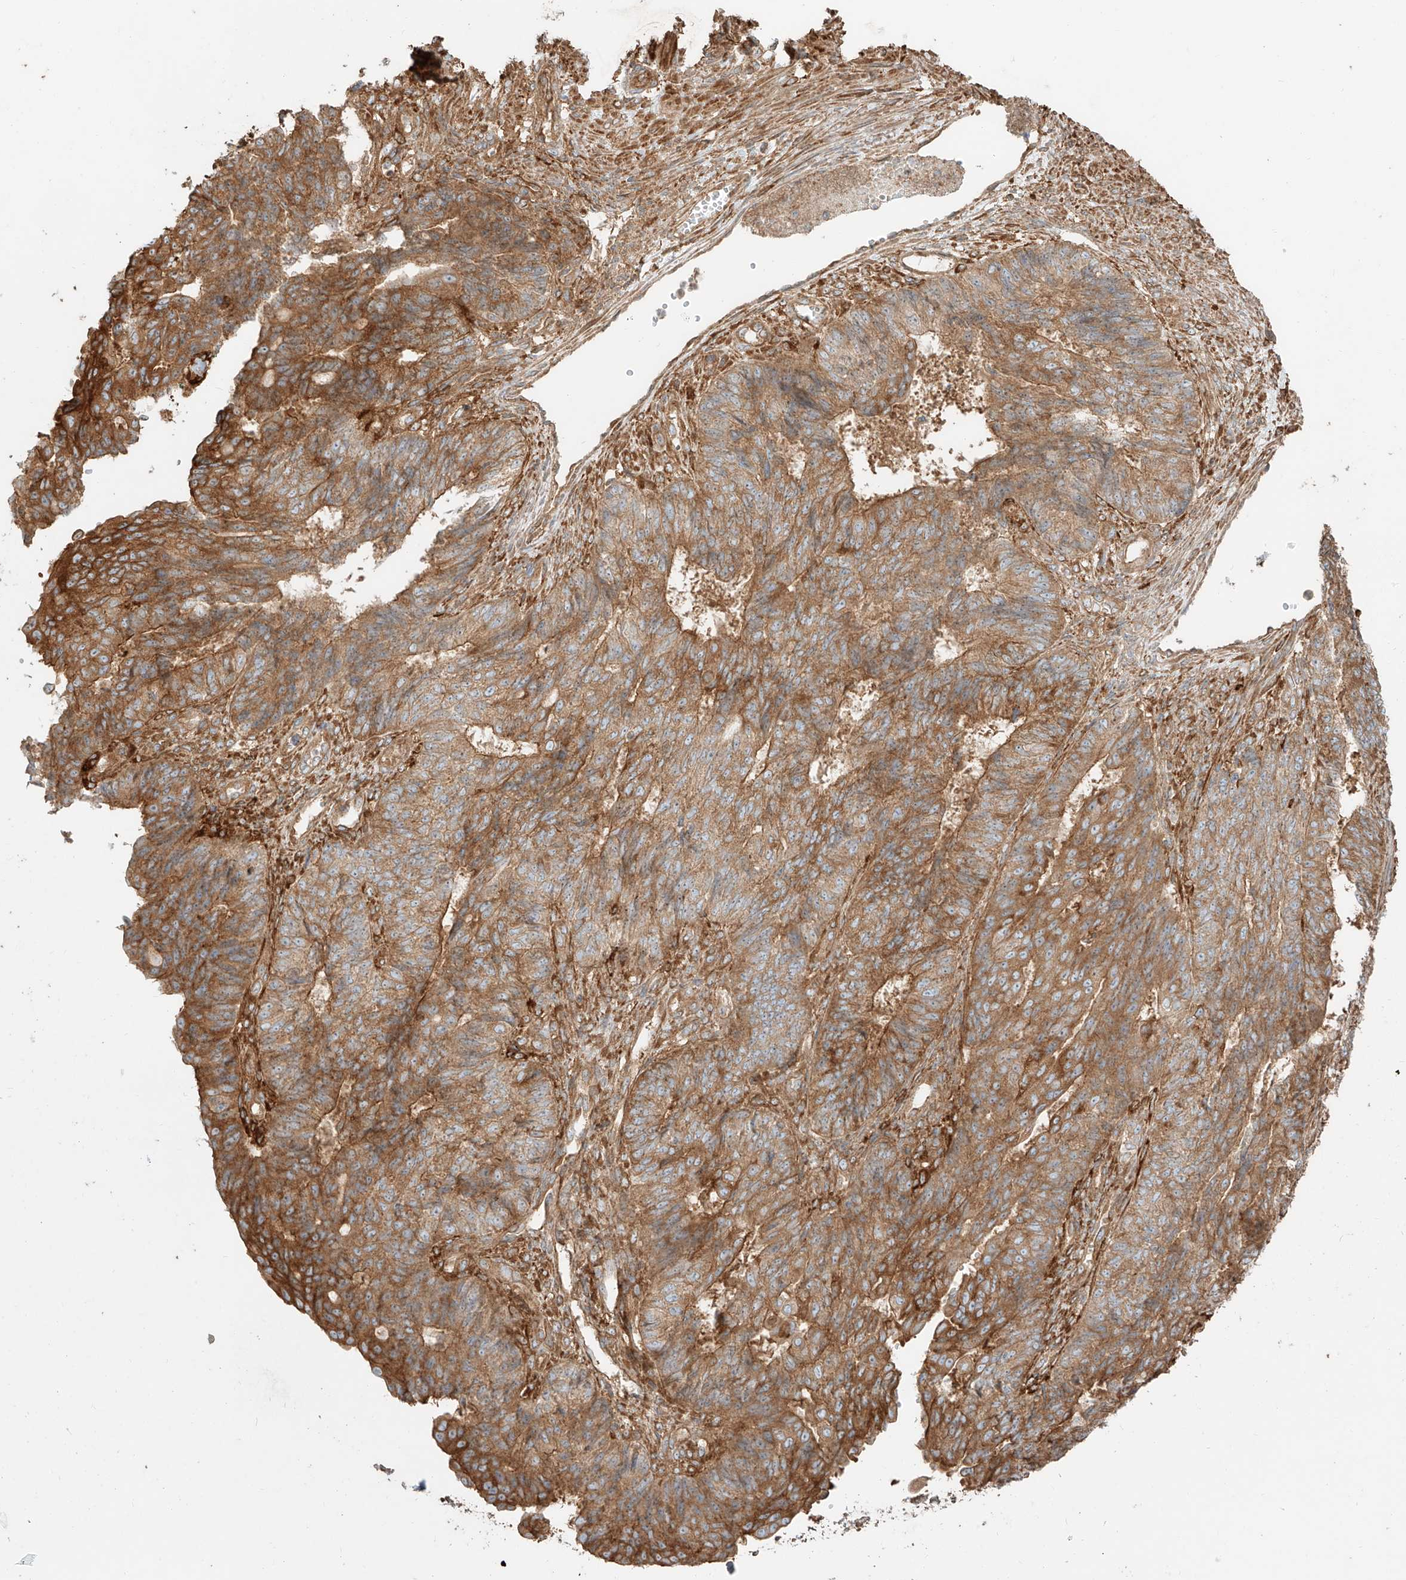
{"staining": {"intensity": "moderate", "quantity": ">75%", "location": "cytoplasmic/membranous"}, "tissue": "endometrial cancer", "cell_type": "Tumor cells", "image_type": "cancer", "snomed": [{"axis": "morphology", "description": "Adenocarcinoma, NOS"}, {"axis": "topography", "description": "Endometrium"}], "caption": "Endometrial cancer stained with a protein marker reveals moderate staining in tumor cells.", "gene": "SNX9", "patient": {"sex": "female", "age": 32}}